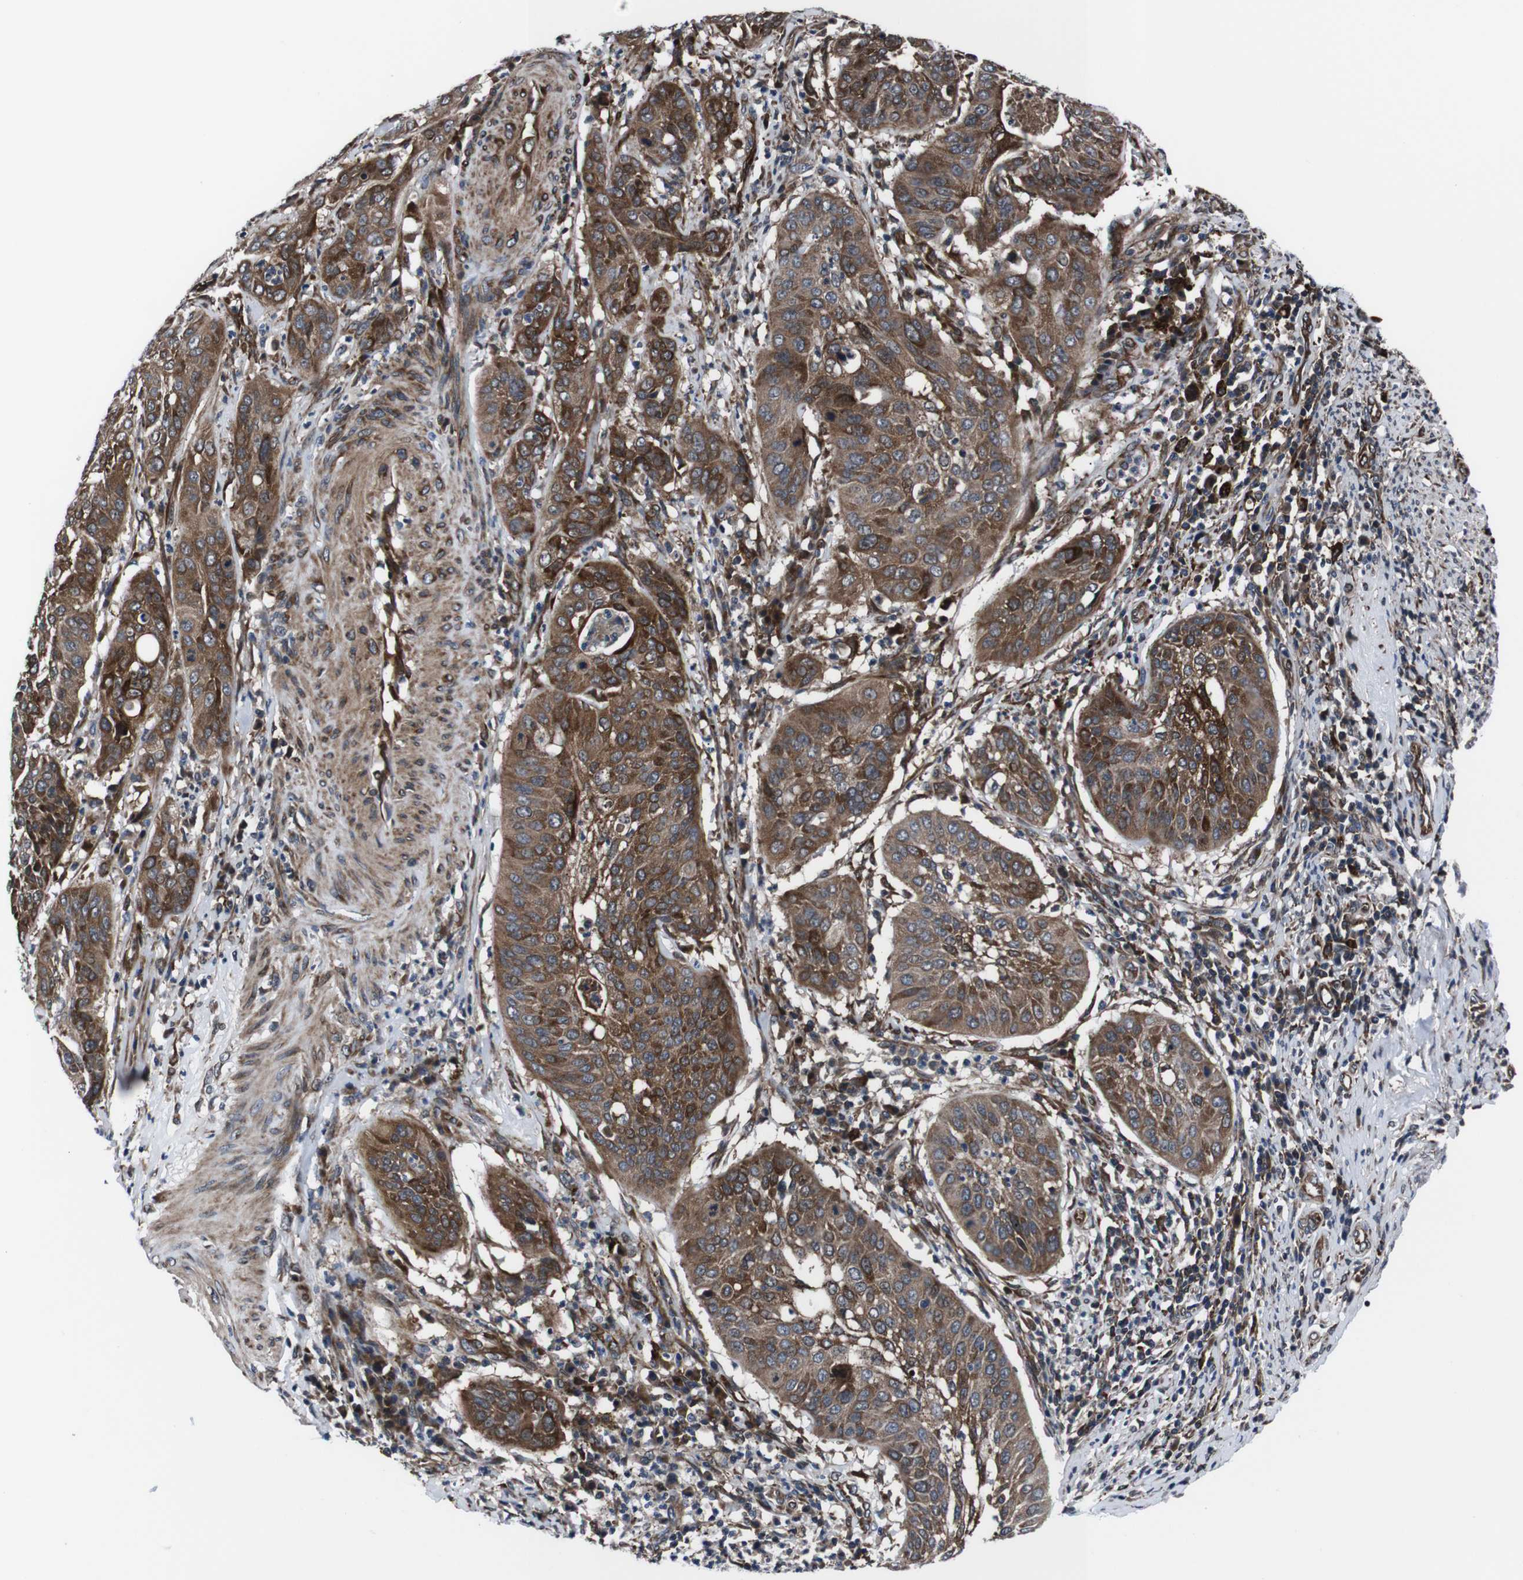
{"staining": {"intensity": "strong", "quantity": ">75%", "location": "cytoplasmic/membranous"}, "tissue": "cervical cancer", "cell_type": "Tumor cells", "image_type": "cancer", "snomed": [{"axis": "morphology", "description": "Normal tissue, NOS"}, {"axis": "morphology", "description": "Squamous cell carcinoma, NOS"}, {"axis": "topography", "description": "Cervix"}], "caption": "Cervical cancer (squamous cell carcinoma) stained with DAB IHC displays high levels of strong cytoplasmic/membranous staining in about >75% of tumor cells.", "gene": "EIF4A2", "patient": {"sex": "female", "age": 39}}